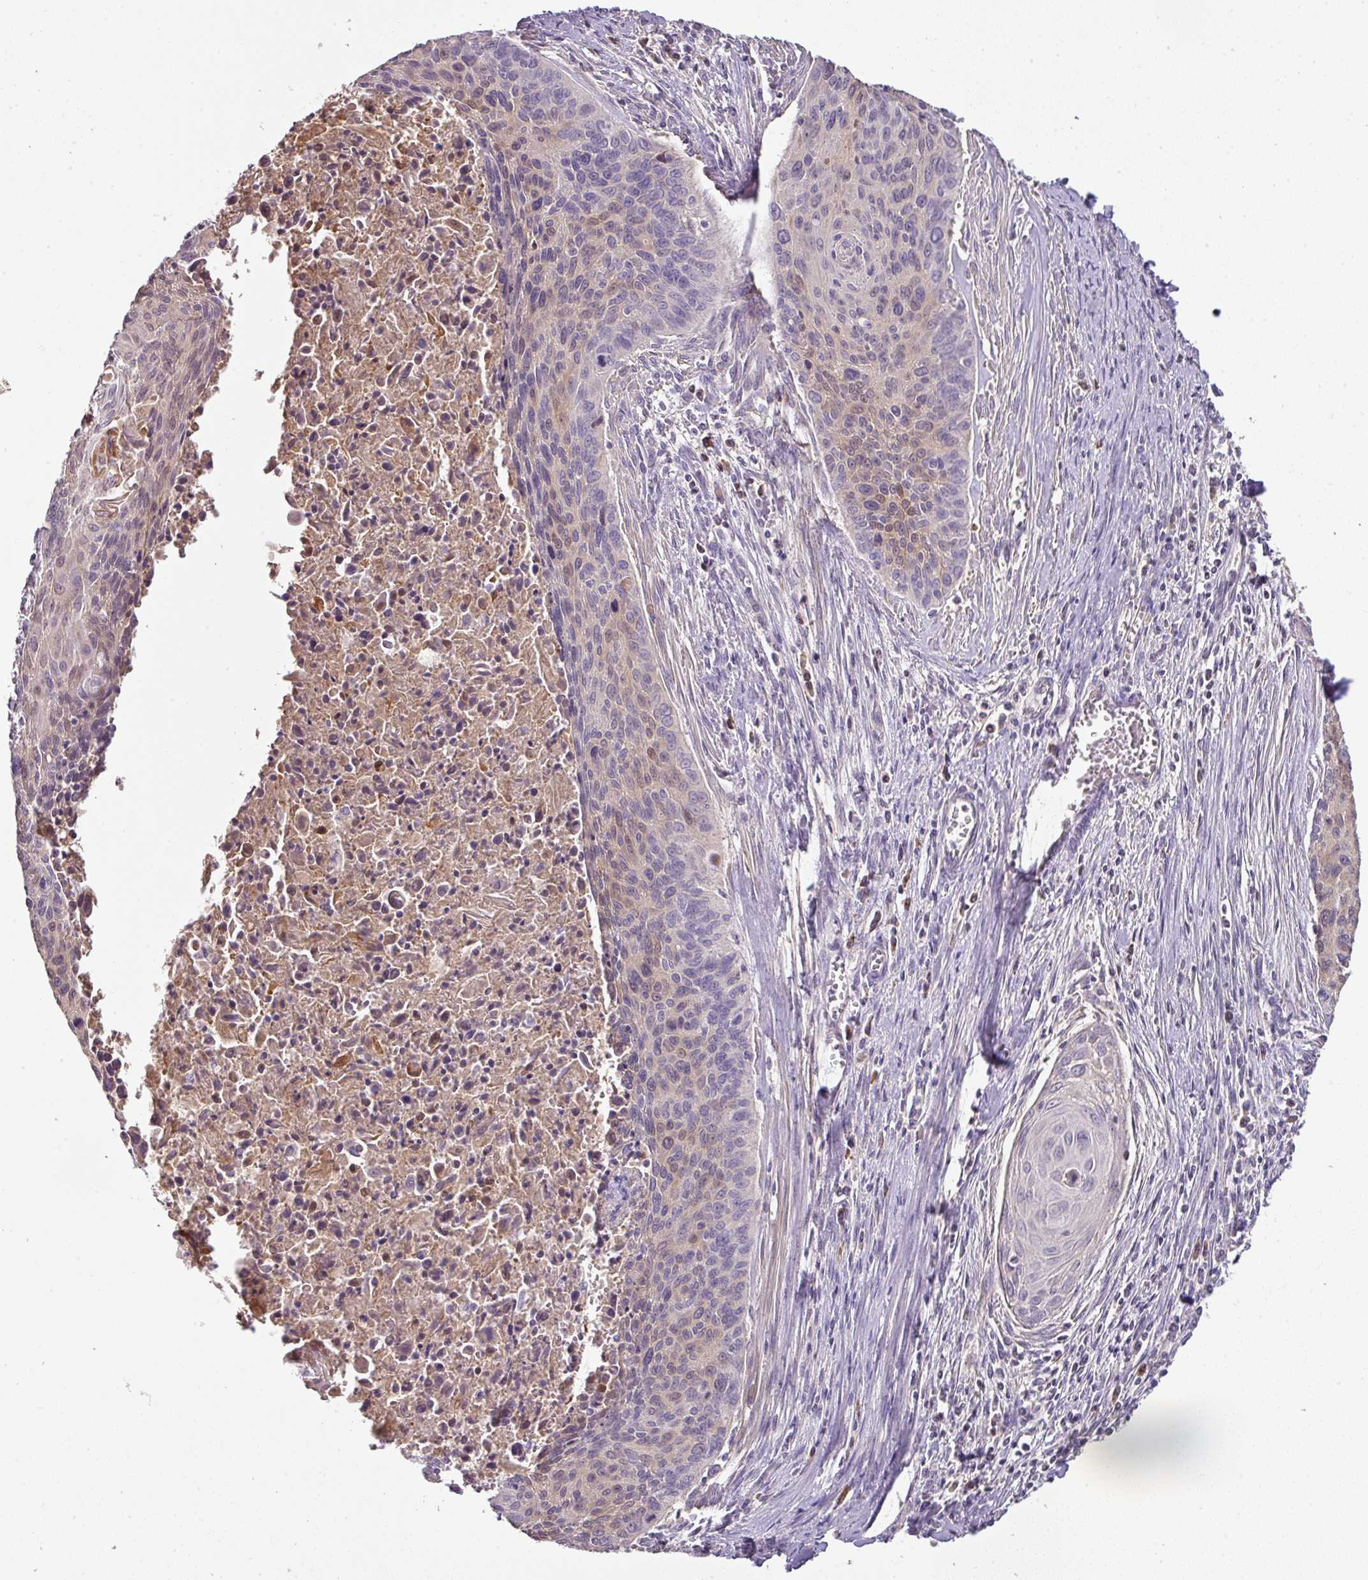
{"staining": {"intensity": "weak", "quantity": "<25%", "location": "nuclear"}, "tissue": "cervical cancer", "cell_type": "Tumor cells", "image_type": "cancer", "snomed": [{"axis": "morphology", "description": "Squamous cell carcinoma, NOS"}, {"axis": "topography", "description": "Cervix"}], "caption": "Micrograph shows no protein staining in tumor cells of cervical cancer (squamous cell carcinoma) tissue.", "gene": "CCZ1", "patient": {"sex": "female", "age": 55}}